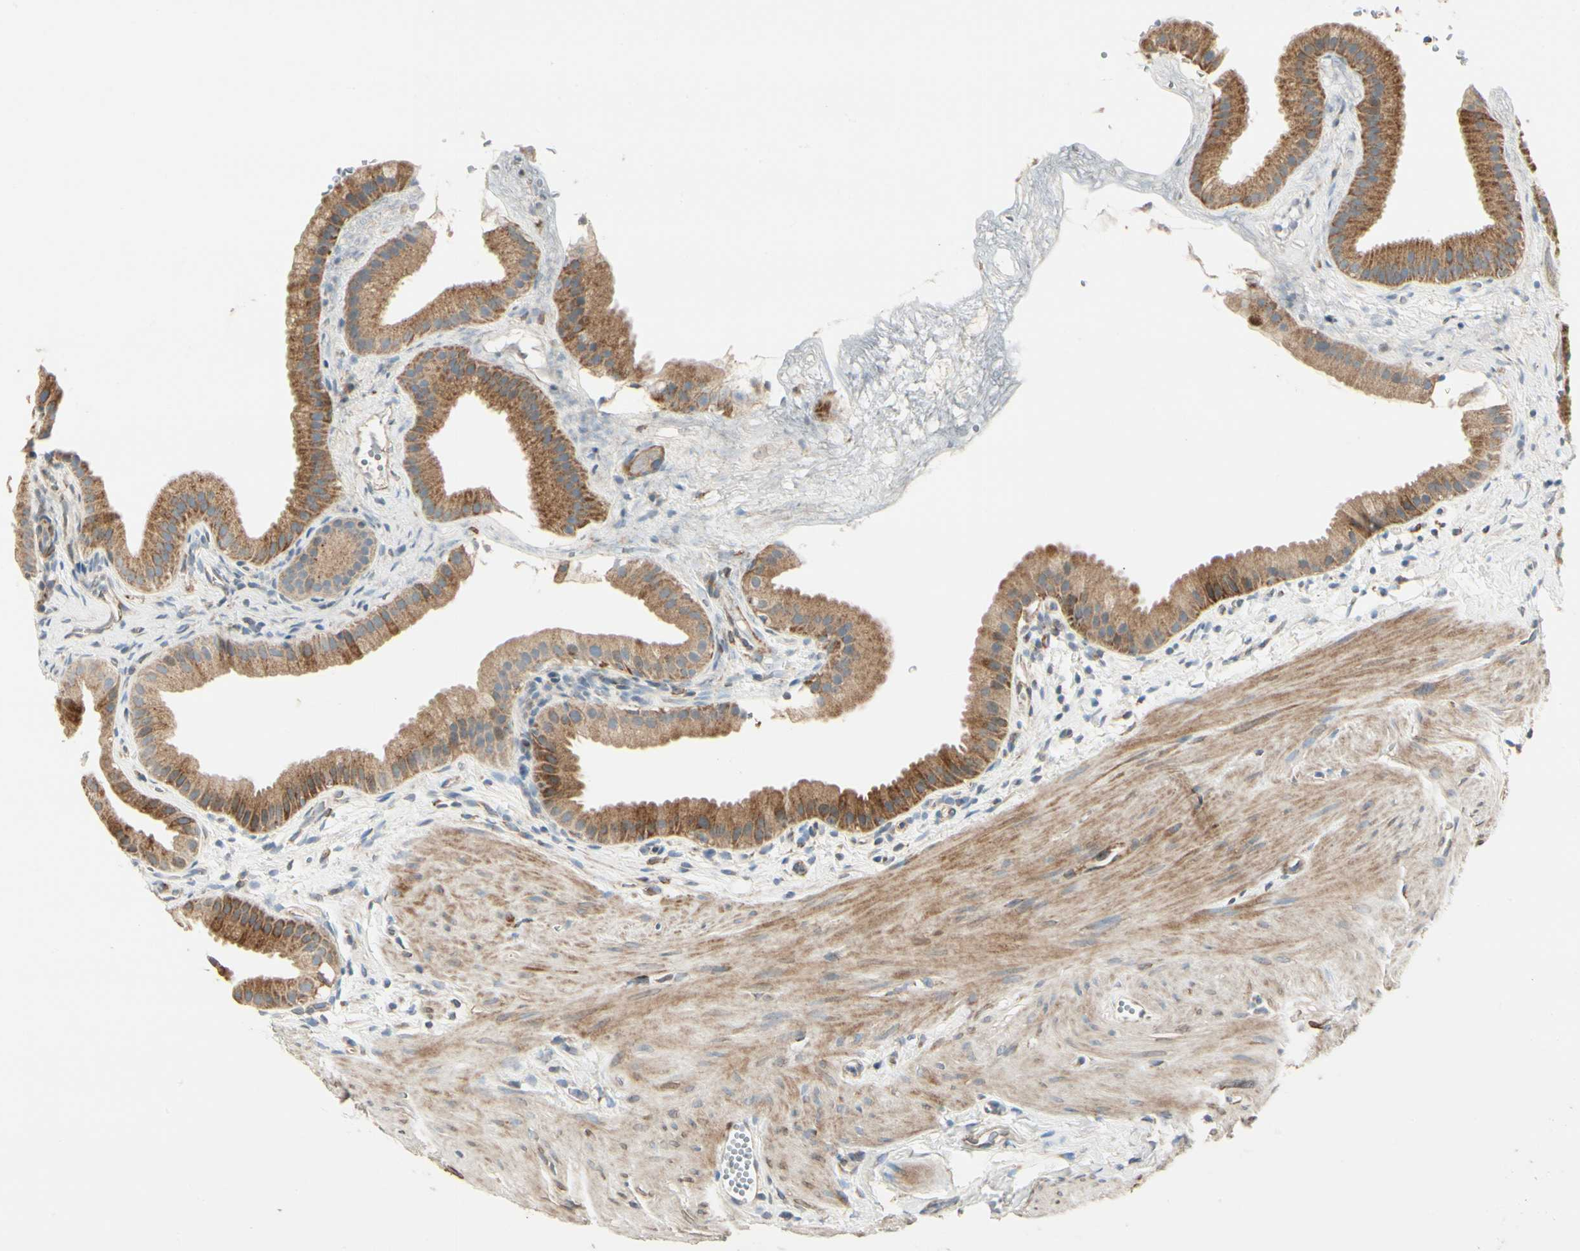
{"staining": {"intensity": "moderate", "quantity": ">75%", "location": "cytoplasmic/membranous"}, "tissue": "gallbladder", "cell_type": "Glandular cells", "image_type": "normal", "snomed": [{"axis": "morphology", "description": "Normal tissue, NOS"}, {"axis": "topography", "description": "Gallbladder"}], "caption": "The image displays a brown stain indicating the presence of a protein in the cytoplasmic/membranous of glandular cells in gallbladder.", "gene": "MRPL9", "patient": {"sex": "female", "age": 64}}